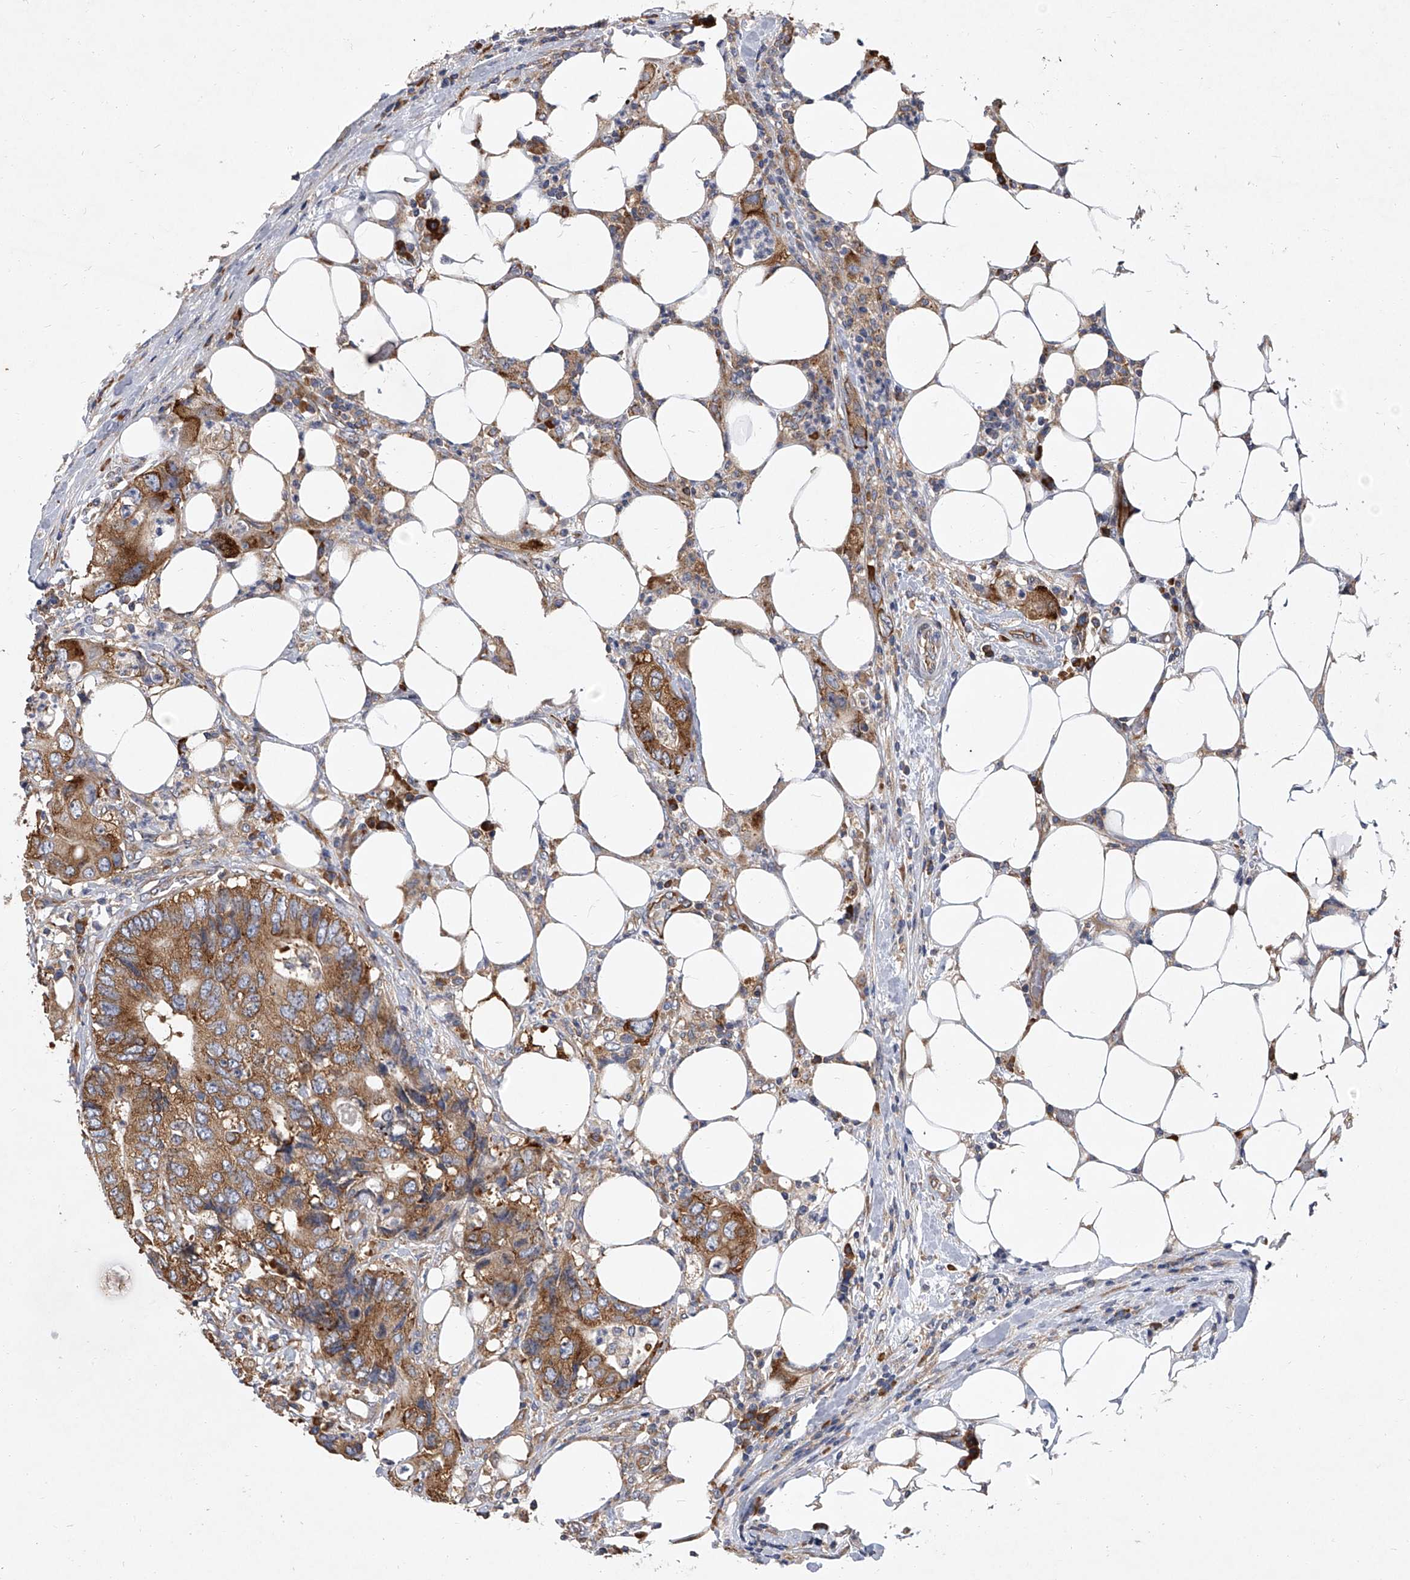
{"staining": {"intensity": "moderate", "quantity": ">75%", "location": "cytoplasmic/membranous"}, "tissue": "colorectal cancer", "cell_type": "Tumor cells", "image_type": "cancer", "snomed": [{"axis": "morphology", "description": "Adenocarcinoma, NOS"}, {"axis": "topography", "description": "Colon"}], "caption": "A high-resolution image shows IHC staining of adenocarcinoma (colorectal), which displays moderate cytoplasmic/membranous expression in about >75% of tumor cells.", "gene": "EIF2S2", "patient": {"sex": "male", "age": 71}}